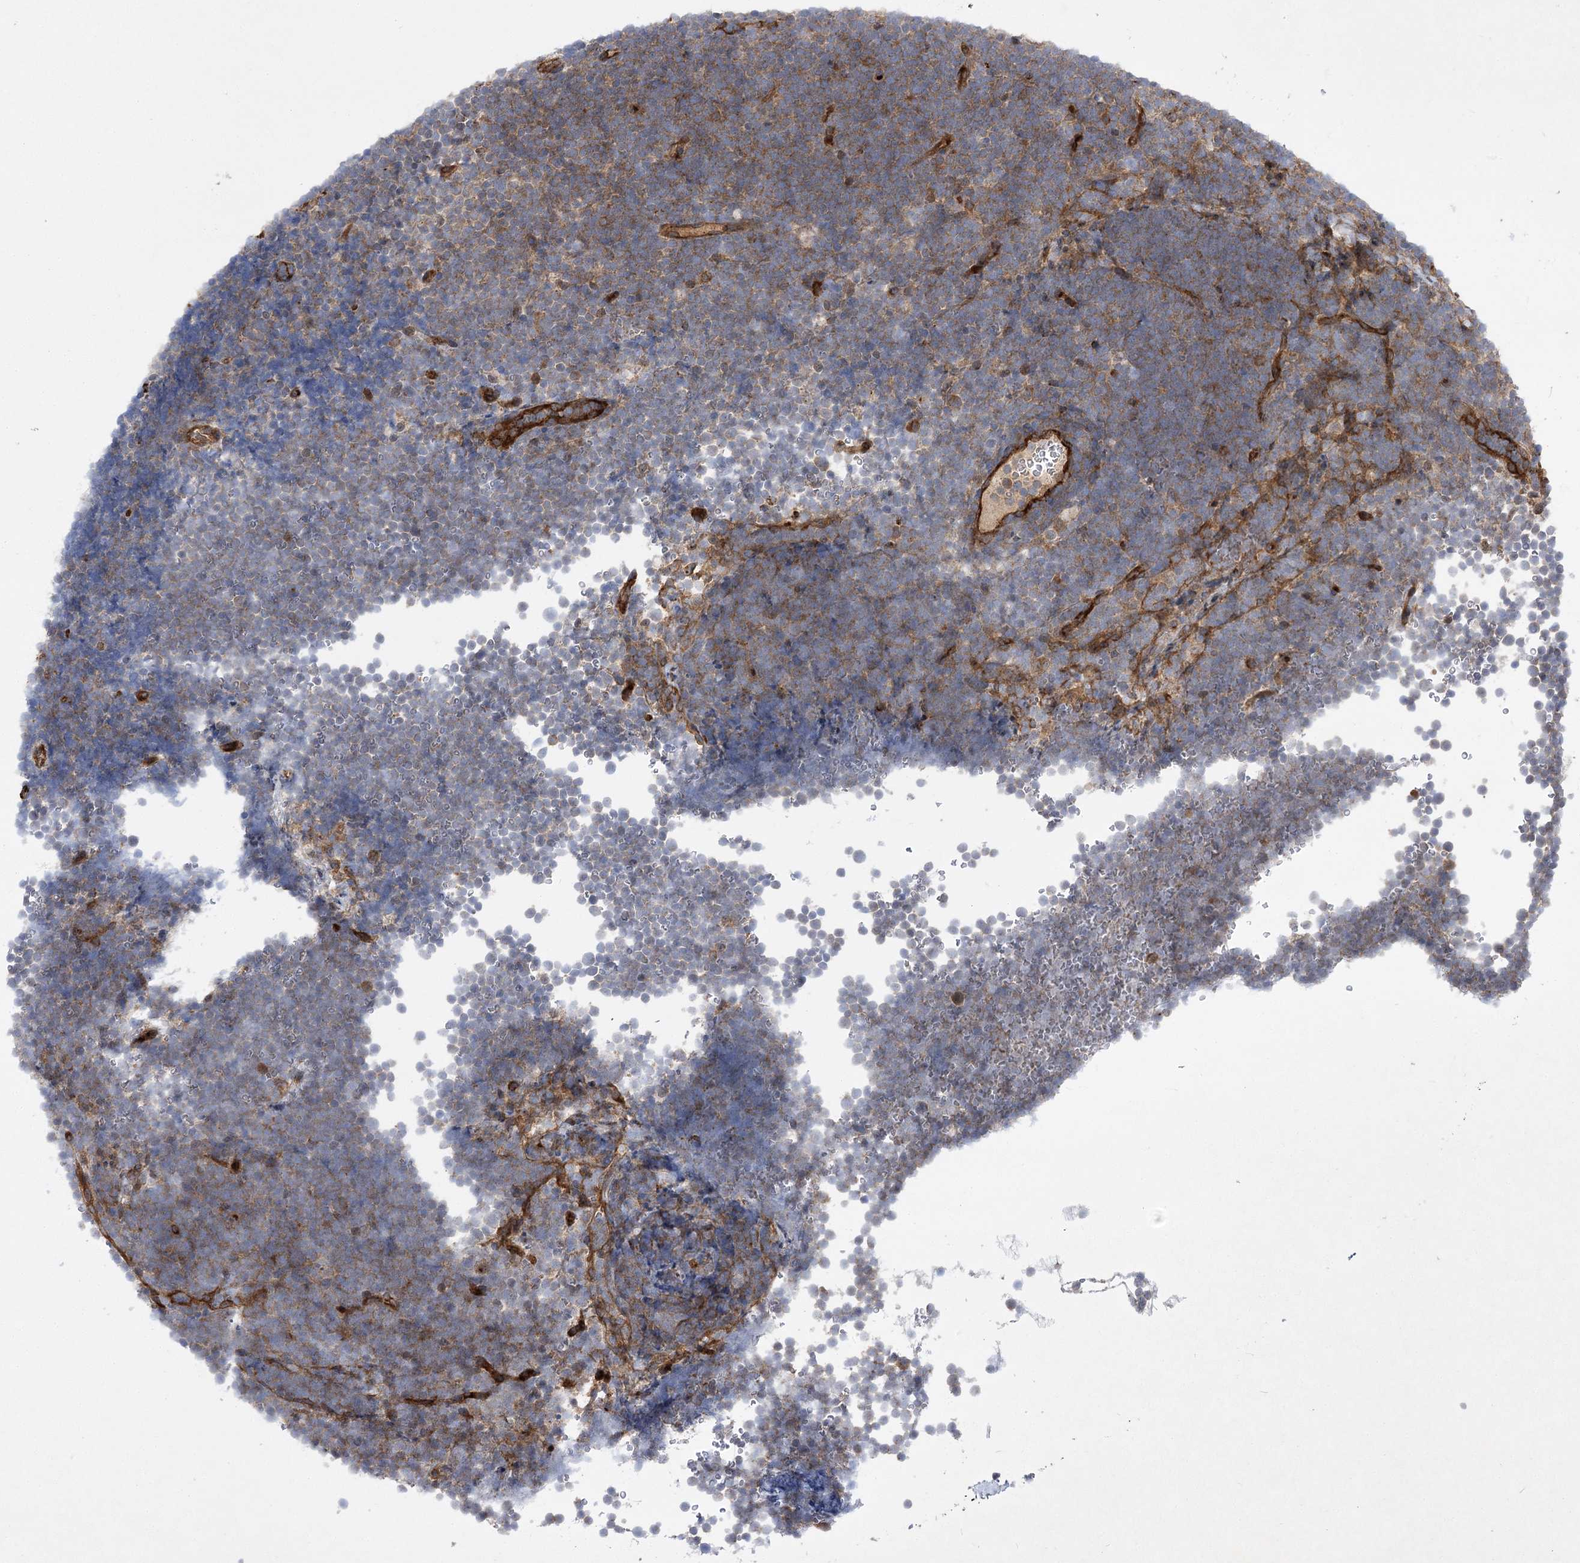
{"staining": {"intensity": "negative", "quantity": "none", "location": "none"}, "tissue": "lymphoma", "cell_type": "Tumor cells", "image_type": "cancer", "snomed": [{"axis": "morphology", "description": "Malignant lymphoma, non-Hodgkin's type, High grade"}, {"axis": "topography", "description": "Lymph node"}], "caption": "IHC of human lymphoma displays no expression in tumor cells.", "gene": "ARHGAP31", "patient": {"sex": "male", "age": 13}}